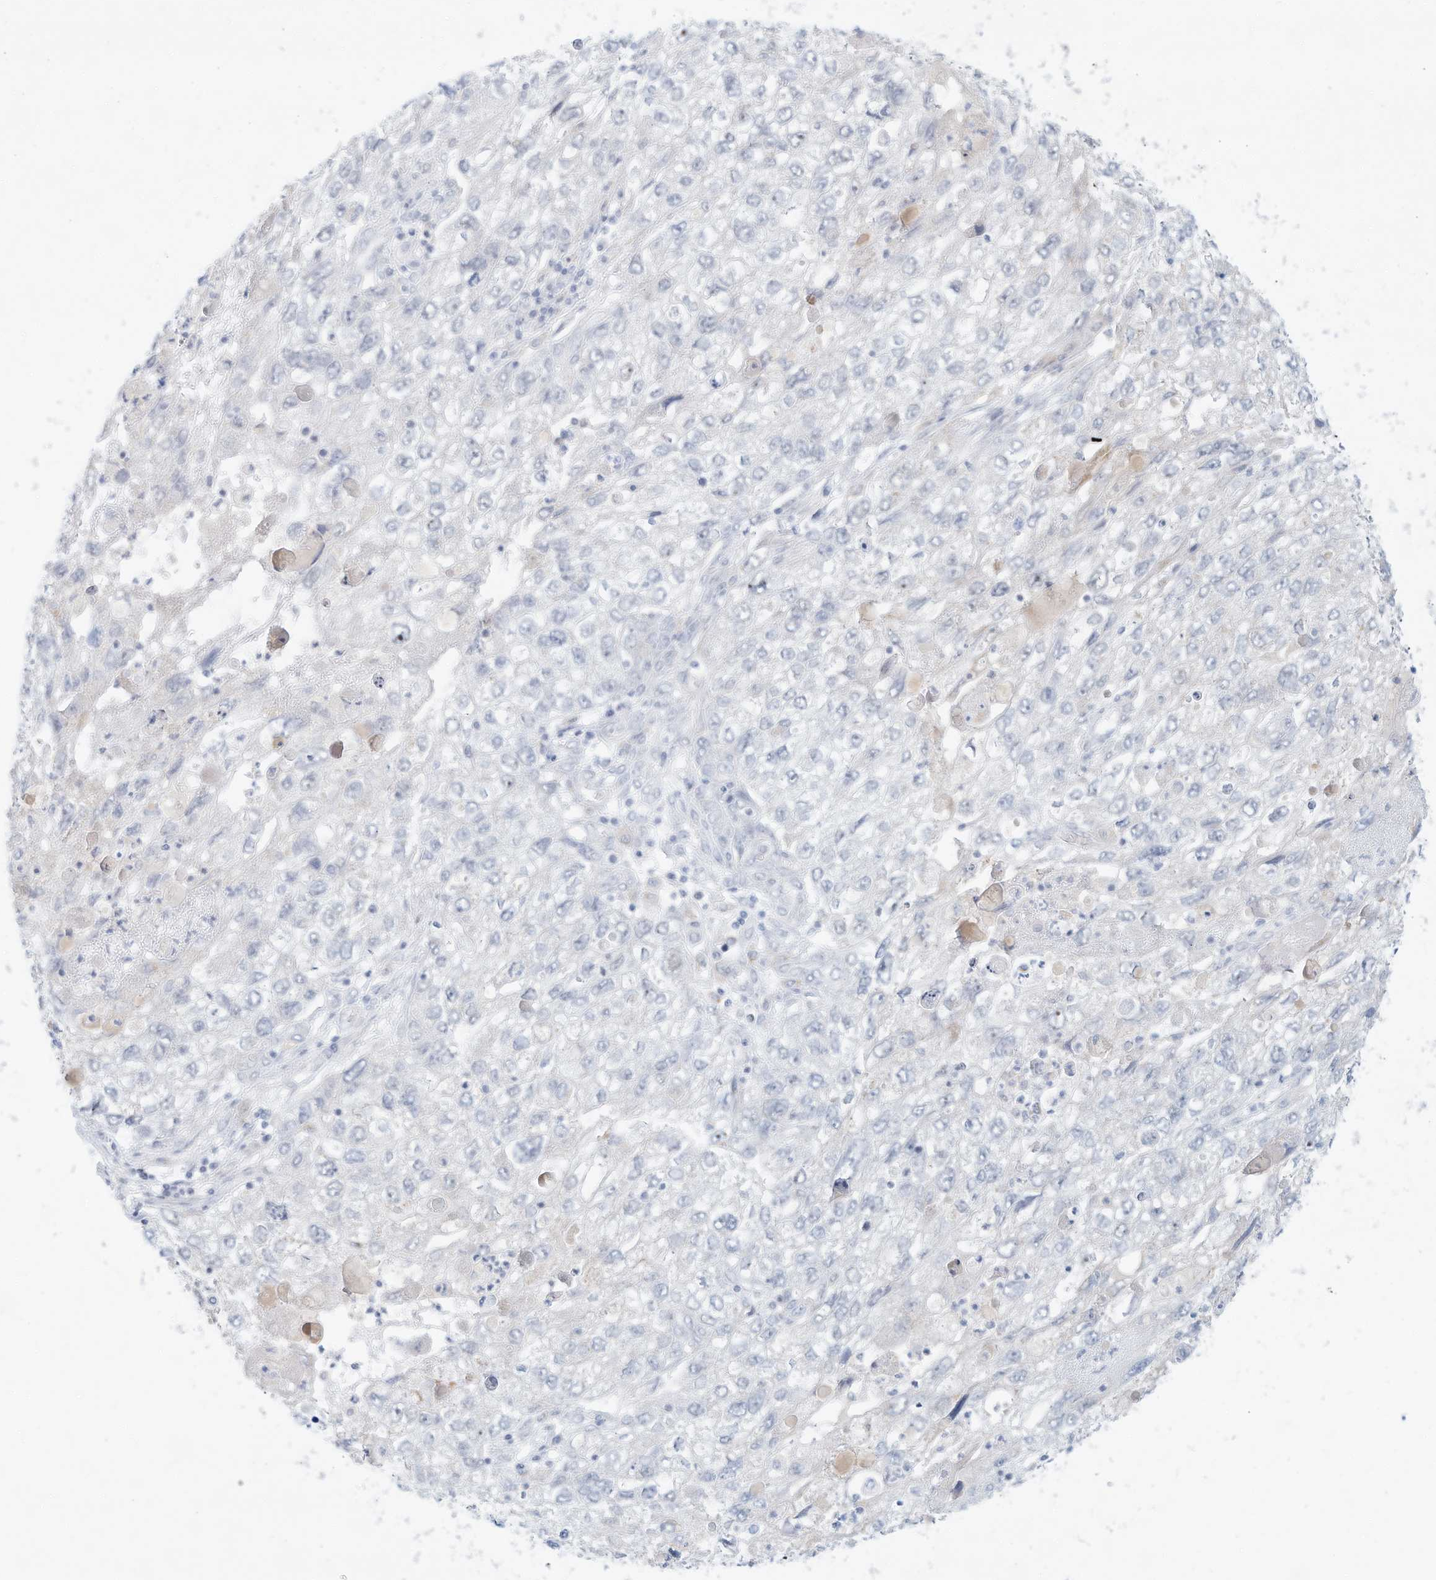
{"staining": {"intensity": "negative", "quantity": "none", "location": "none"}, "tissue": "endometrial cancer", "cell_type": "Tumor cells", "image_type": "cancer", "snomed": [{"axis": "morphology", "description": "Adenocarcinoma, NOS"}, {"axis": "topography", "description": "Endometrium"}], "caption": "IHC micrograph of human adenocarcinoma (endometrial) stained for a protein (brown), which displays no positivity in tumor cells.", "gene": "PAK6", "patient": {"sex": "female", "age": 49}}